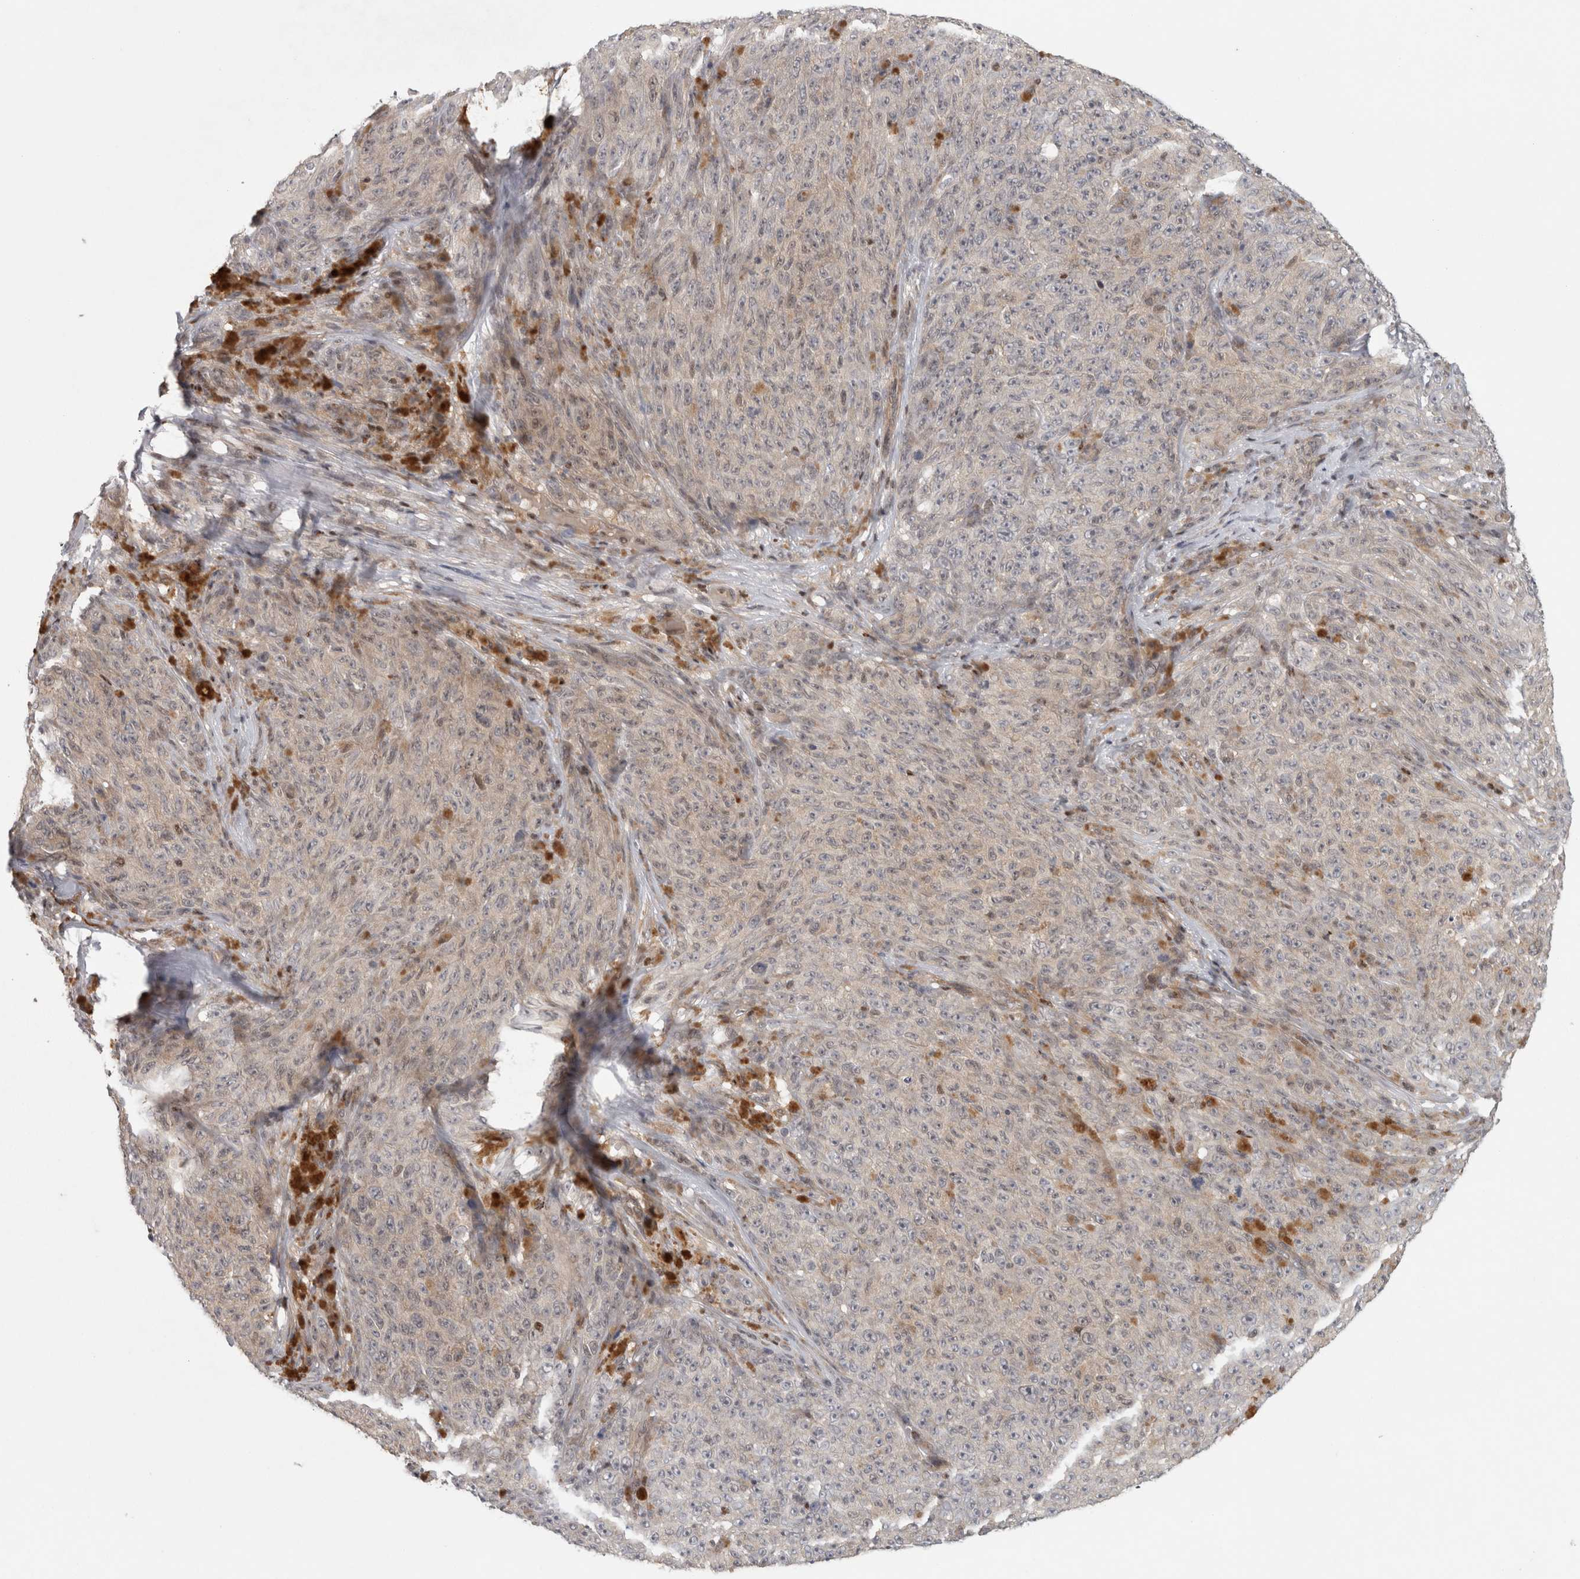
{"staining": {"intensity": "negative", "quantity": "none", "location": "none"}, "tissue": "melanoma", "cell_type": "Tumor cells", "image_type": "cancer", "snomed": [{"axis": "morphology", "description": "Malignant melanoma, NOS"}, {"axis": "topography", "description": "Skin"}], "caption": "High magnification brightfield microscopy of malignant melanoma stained with DAB (3,3'-diaminobenzidine) (brown) and counterstained with hematoxylin (blue): tumor cells show no significant staining. Brightfield microscopy of IHC stained with DAB (3,3'-diaminobenzidine) (brown) and hematoxylin (blue), captured at high magnification.", "gene": "KDM8", "patient": {"sex": "female", "age": 82}}